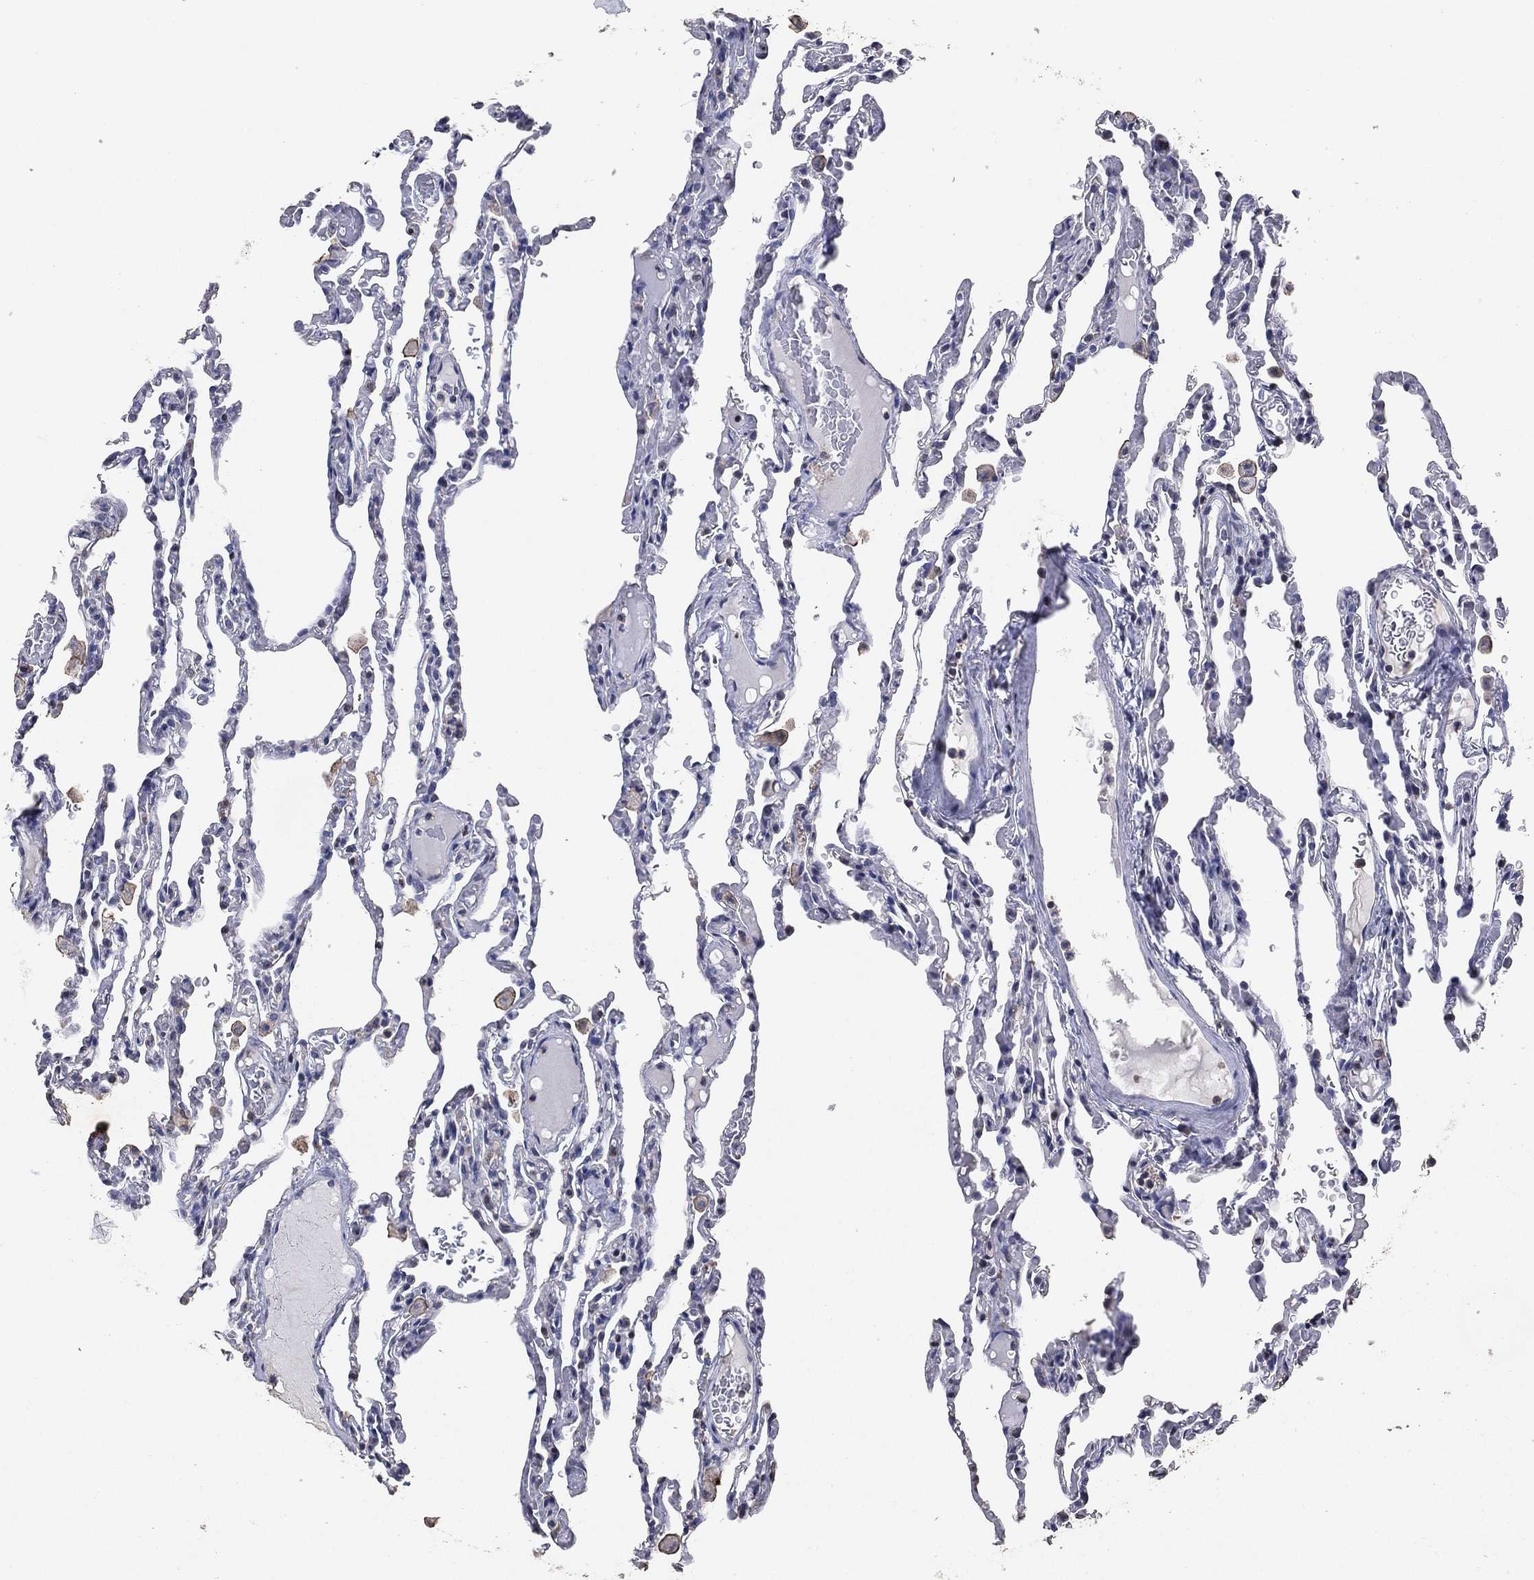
{"staining": {"intensity": "negative", "quantity": "none", "location": "none"}, "tissue": "lung", "cell_type": "Alveolar cells", "image_type": "normal", "snomed": [{"axis": "morphology", "description": "Normal tissue, NOS"}, {"axis": "topography", "description": "Lung"}], "caption": "The immunohistochemistry image has no significant staining in alveolar cells of lung.", "gene": "ADPRHL1", "patient": {"sex": "female", "age": 43}}